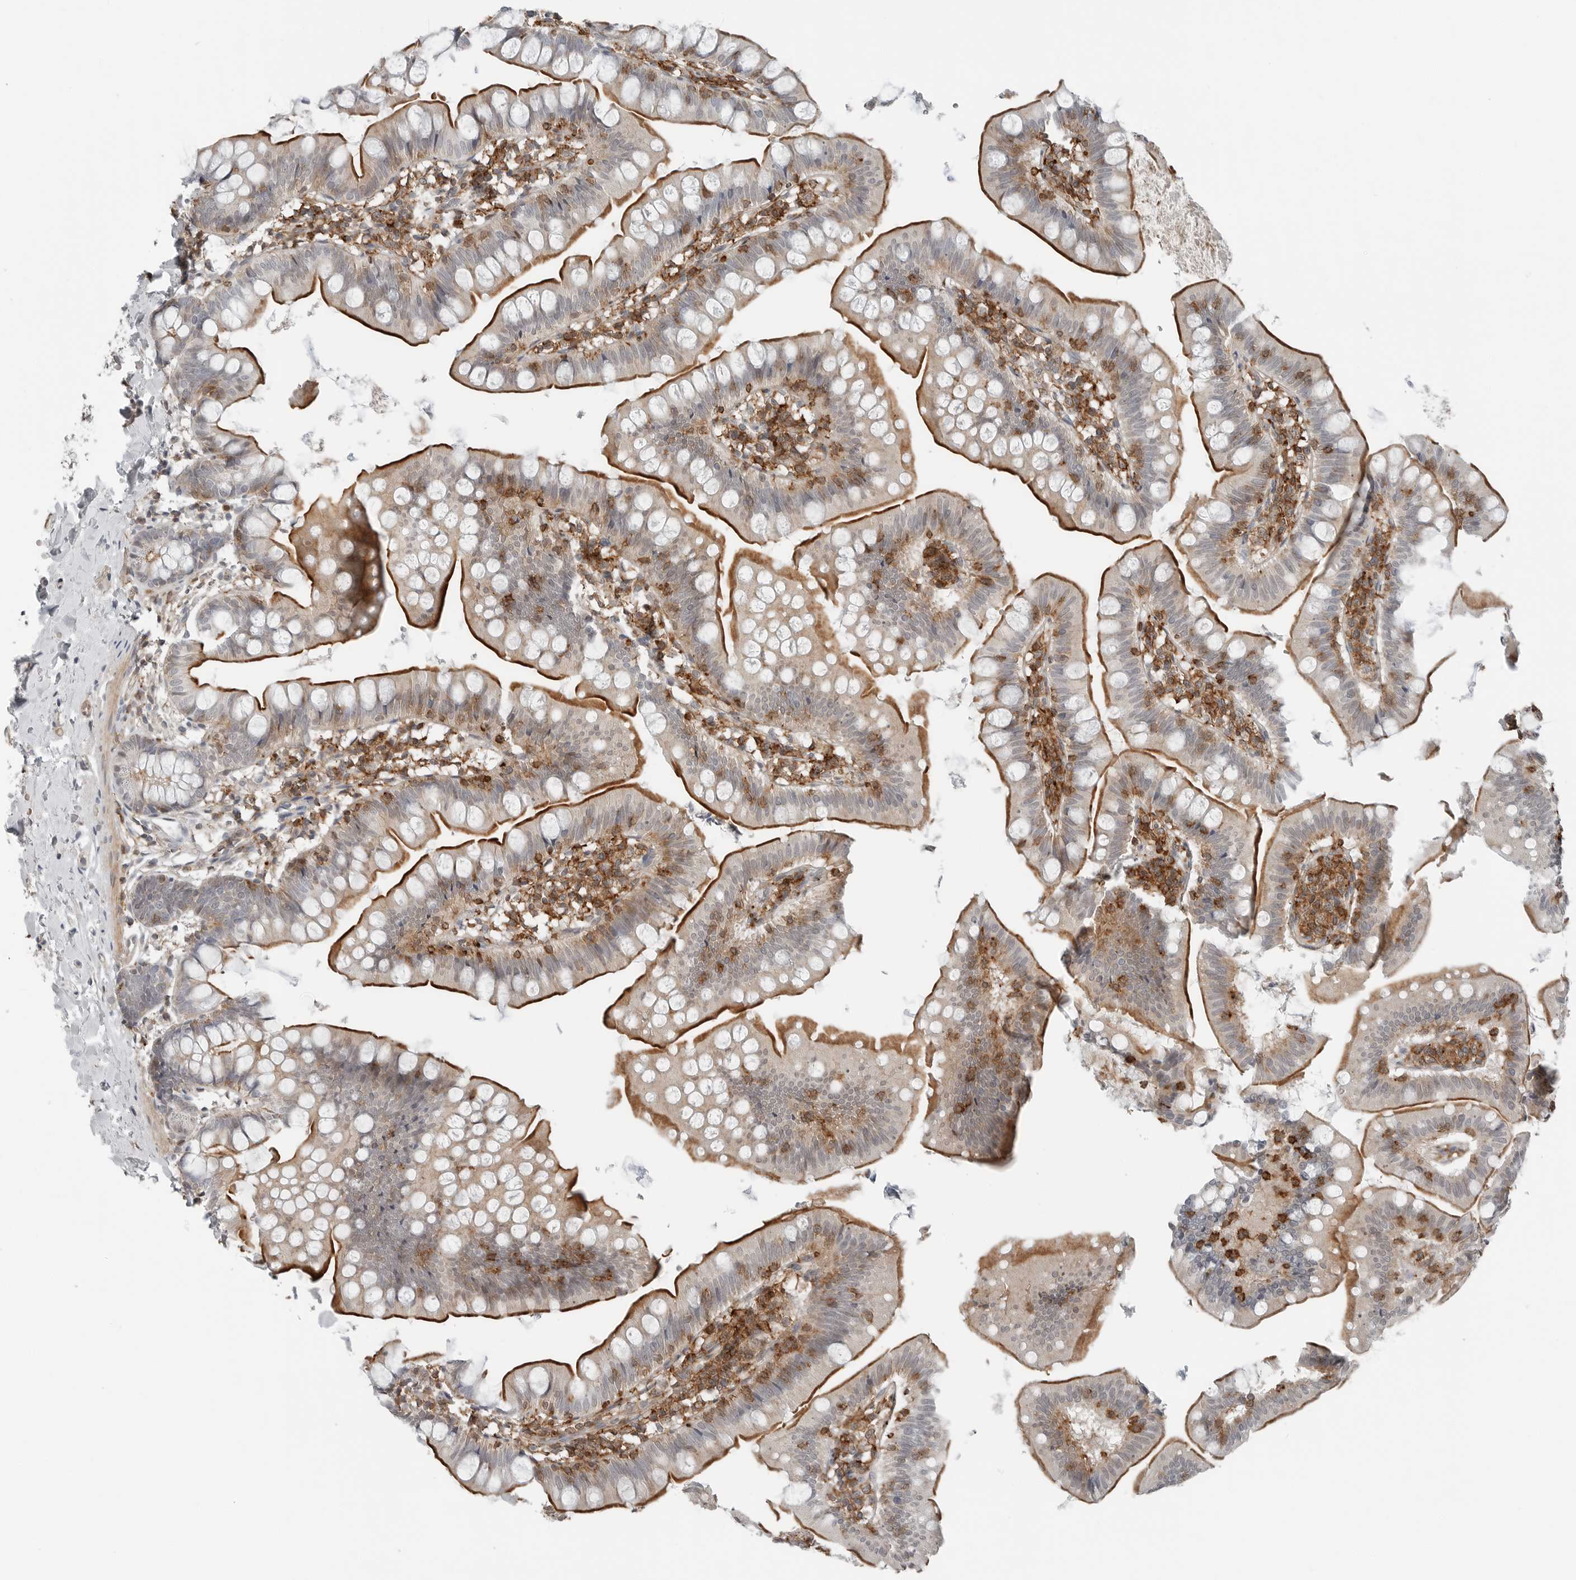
{"staining": {"intensity": "strong", "quantity": ">75%", "location": "cytoplasmic/membranous"}, "tissue": "small intestine", "cell_type": "Glandular cells", "image_type": "normal", "snomed": [{"axis": "morphology", "description": "Normal tissue, NOS"}, {"axis": "topography", "description": "Small intestine"}], "caption": "High-magnification brightfield microscopy of unremarkable small intestine stained with DAB (3,3'-diaminobenzidine) (brown) and counterstained with hematoxylin (blue). glandular cells exhibit strong cytoplasmic/membranous staining is seen in approximately>75% of cells. (DAB = brown stain, brightfield microscopy at high magnification).", "gene": "LEFTY2", "patient": {"sex": "male", "age": 7}}